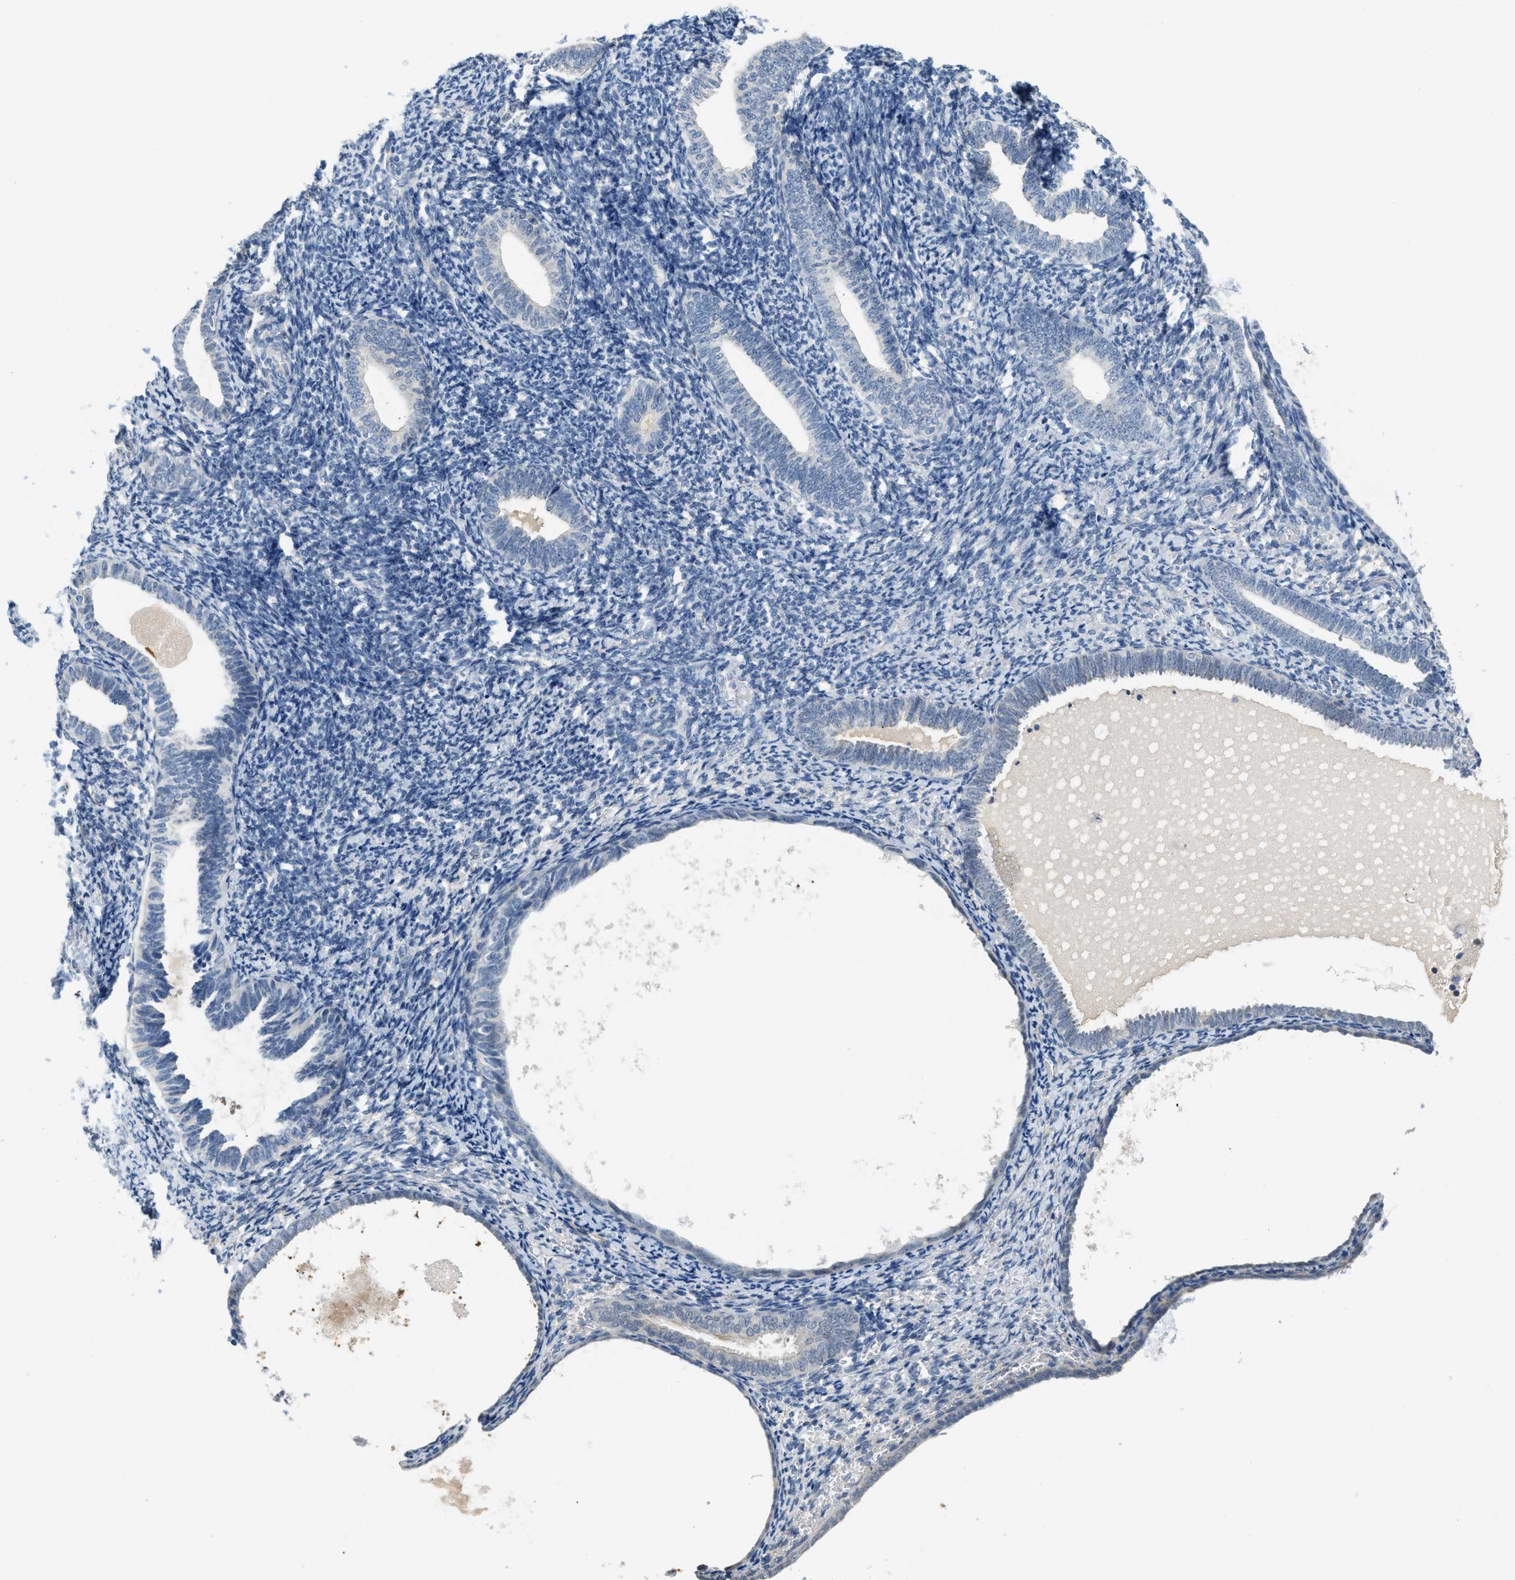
{"staining": {"intensity": "negative", "quantity": "none", "location": "none"}, "tissue": "endometrium", "cell_type": "Cells in endometrial stroma", "image_type": "normal", "snomed": [{"axis": "morphology", "description": "Normal tissue, NOS"}, {"axis": "topography", "description": "Endometrium"}], "caption": "Endometrium stained for a protein using immunohistochemistry (IHC) demonstrates no staining cells in endometrial stroma.", "gene": "TMEM154", "patient": {"sex": "female", "age": 66}}